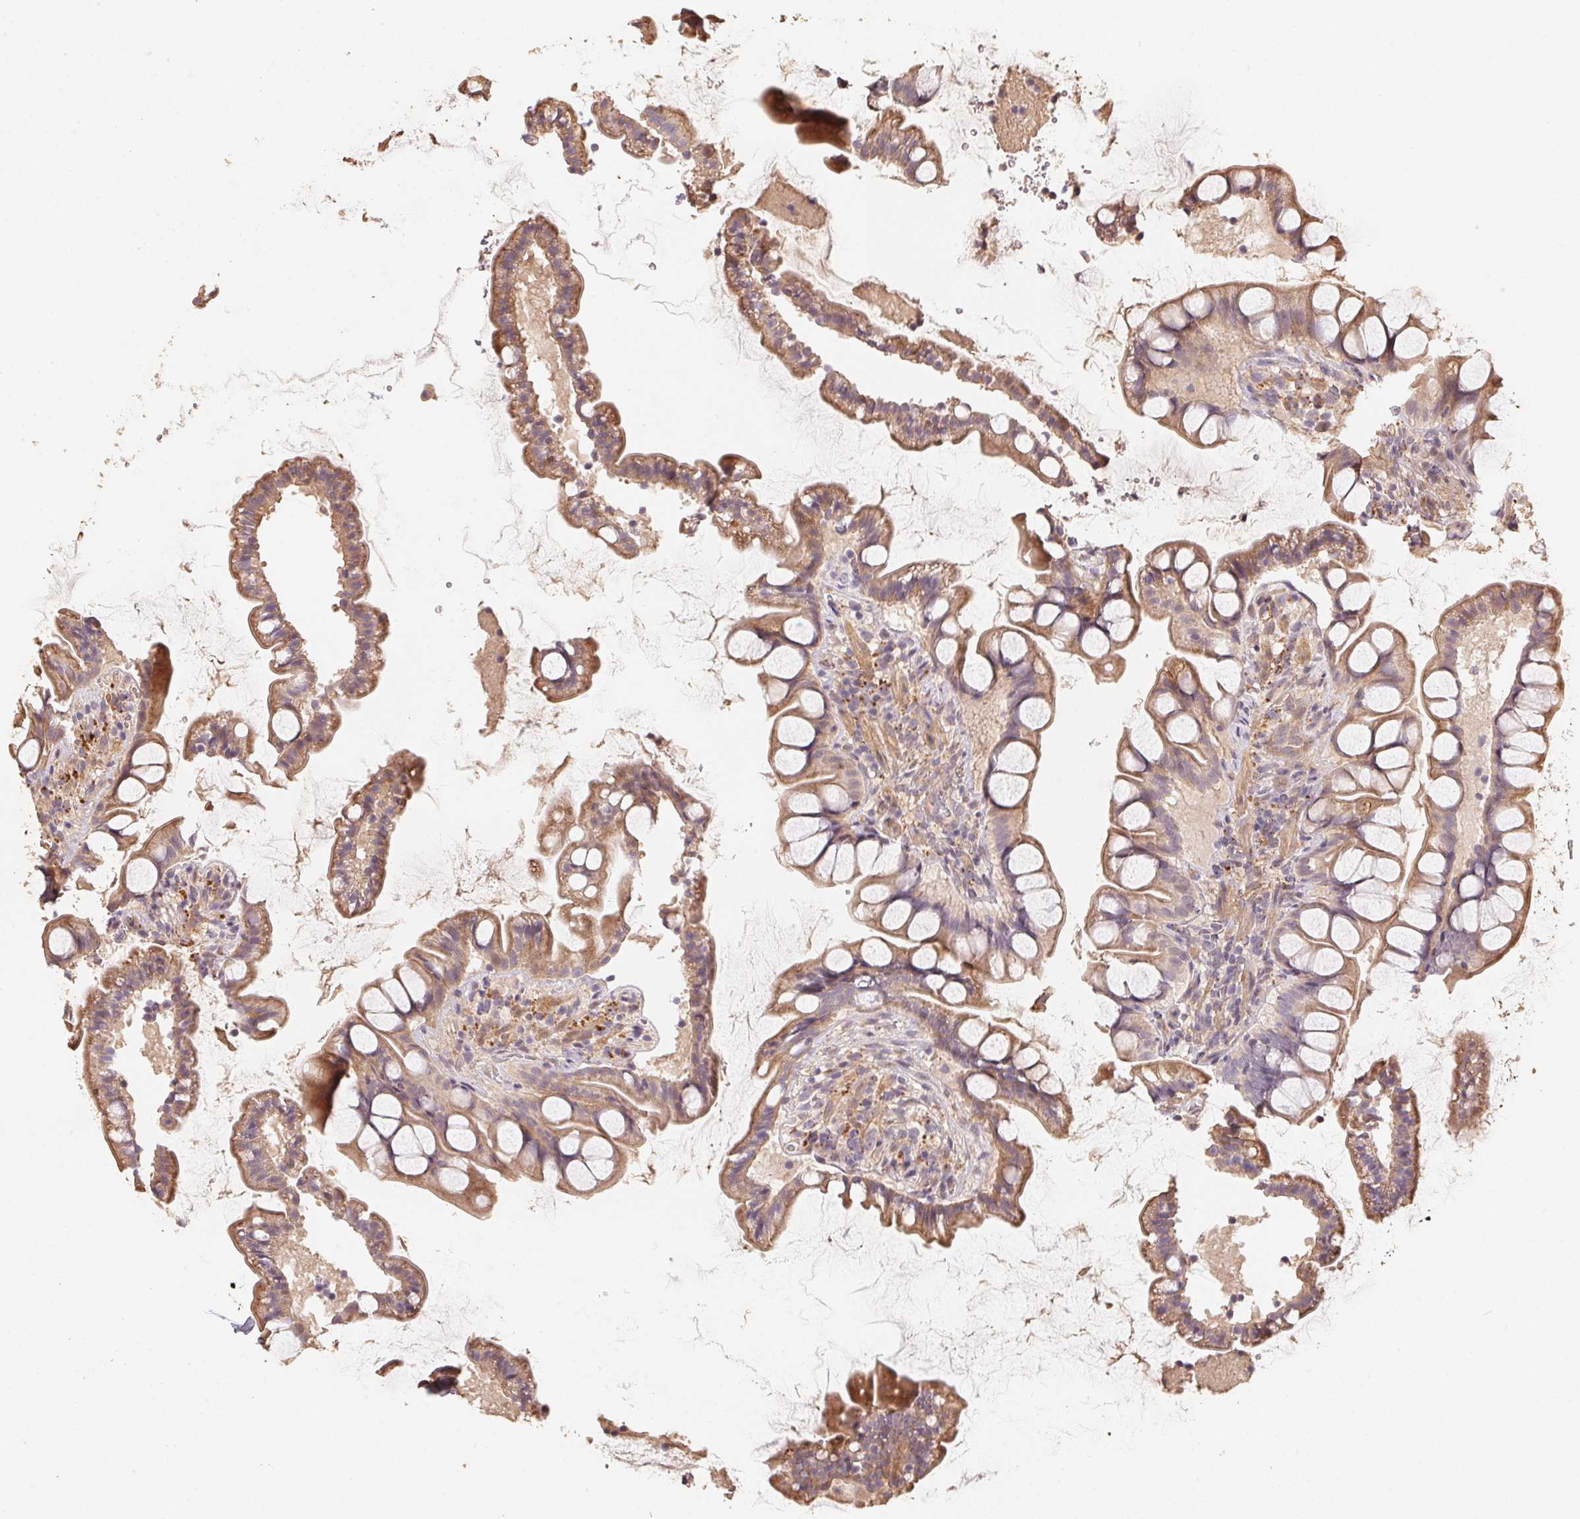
{"staining": {"intensity": "moderate", "quantity": "25%-75%", "location": "cytoplasmic/membranous"}, "tissue": "small intestine", "cell_type": "Glandular cells", "image_type": "normal", "snomed": [{"axis": "morphology", "description": "Normal tissue, NOS"}, {"axis": "topography", "description": "Small intestine"}], "caption": "Small intestine stained with immunohistochemistry displays moderate cytoplasmic/membranous staining in about 25%-75% of glandular cells.", "gene": "TMEM222", "patient": {"sex": "male", "age": 70}}